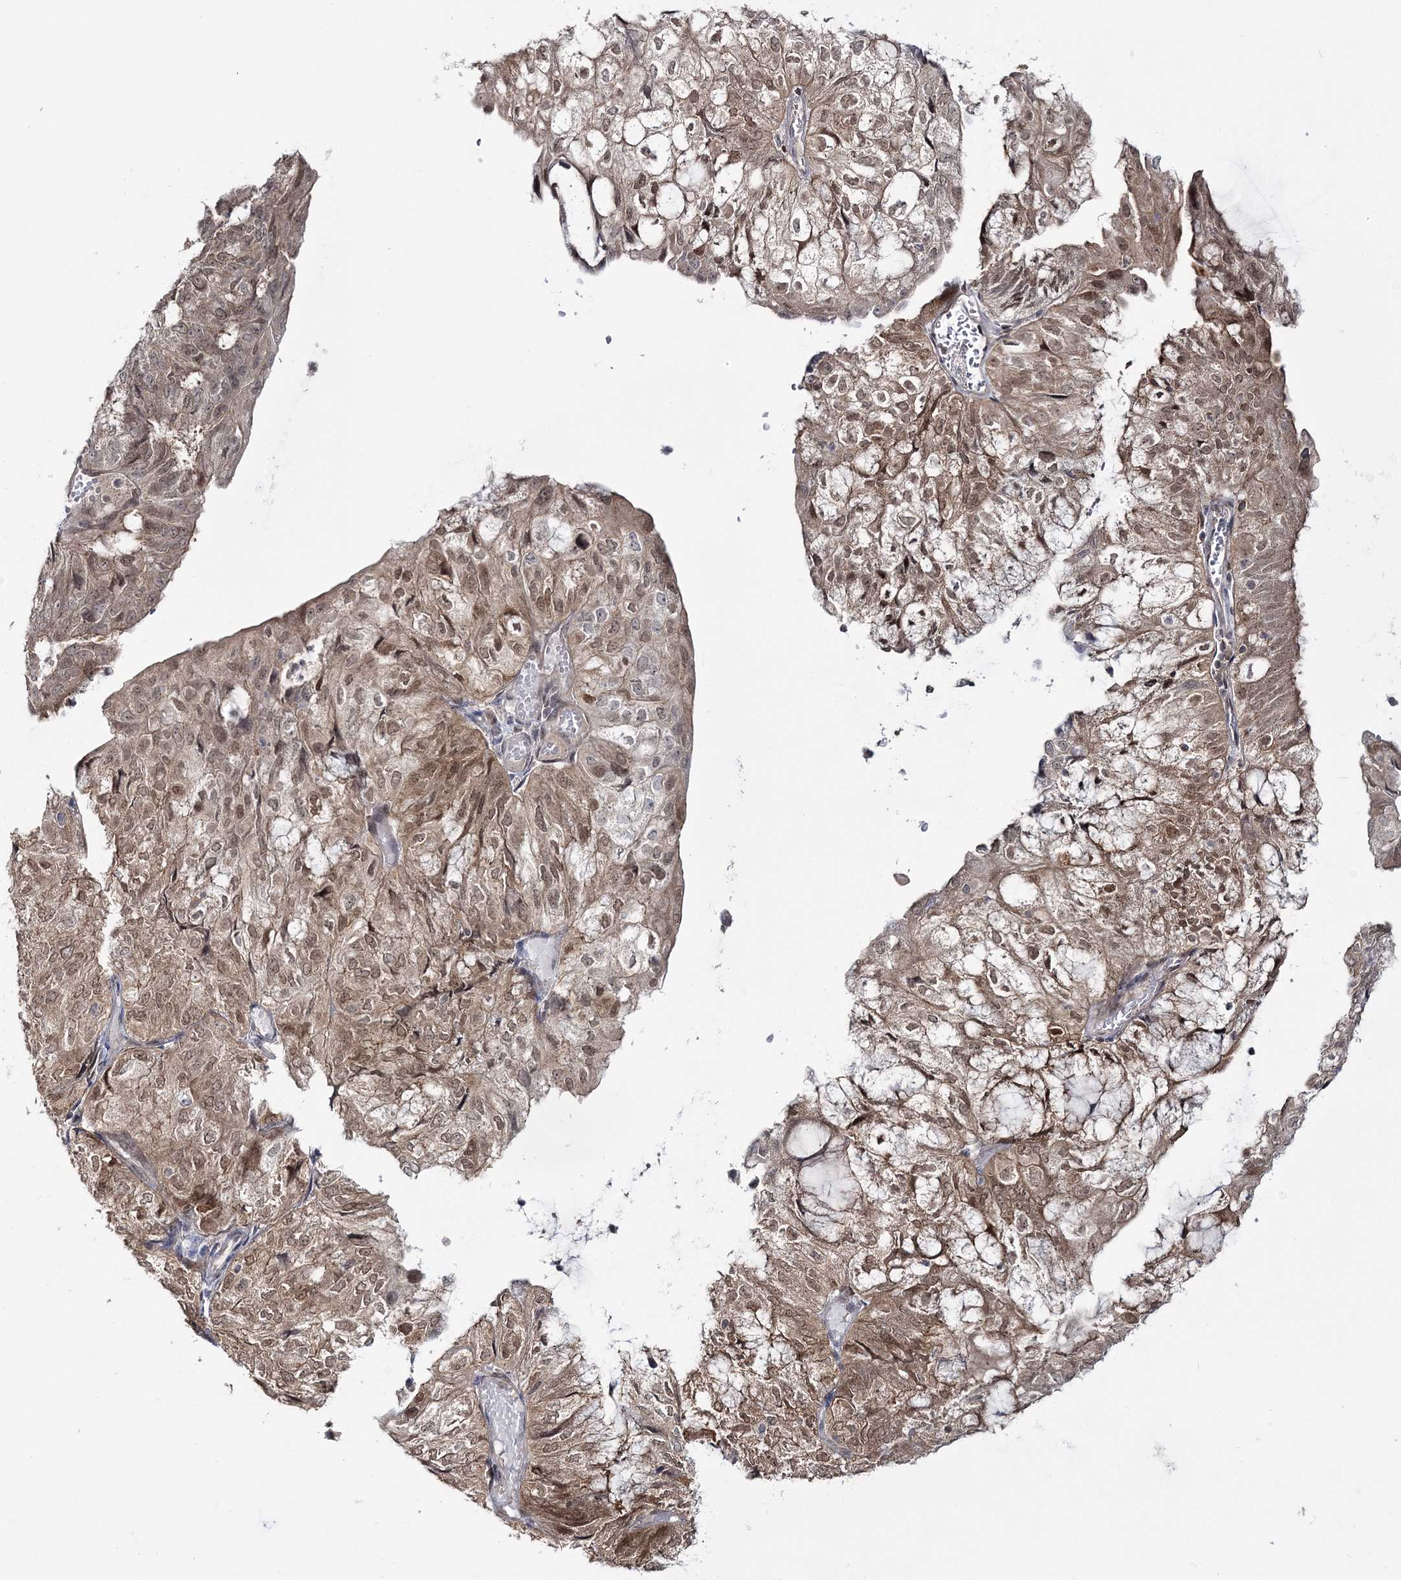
{"staining": {"intensity": "moderate", "quantity": ">75%", "location": "cytoplasmic/membranous,nuclear"}, "tissue": "endometrial cancer", "cell_type": "Tumor cells", "image_type": "cancer", "snomed": [{"axis": "morphology", "description": "Adenocarcinoma, NOS"}, {"axis": "topography", "description": "Endometrium"}], "caption": "Human endometrial adenocarcinoma stained for a protein (brown) shows moderate cytoplasmic/membranous and nuclear positive positivity in approximately >75% of tumor cells.", "gene": "ZFAND6", "patient": {"sex": "female", "age": 81}}